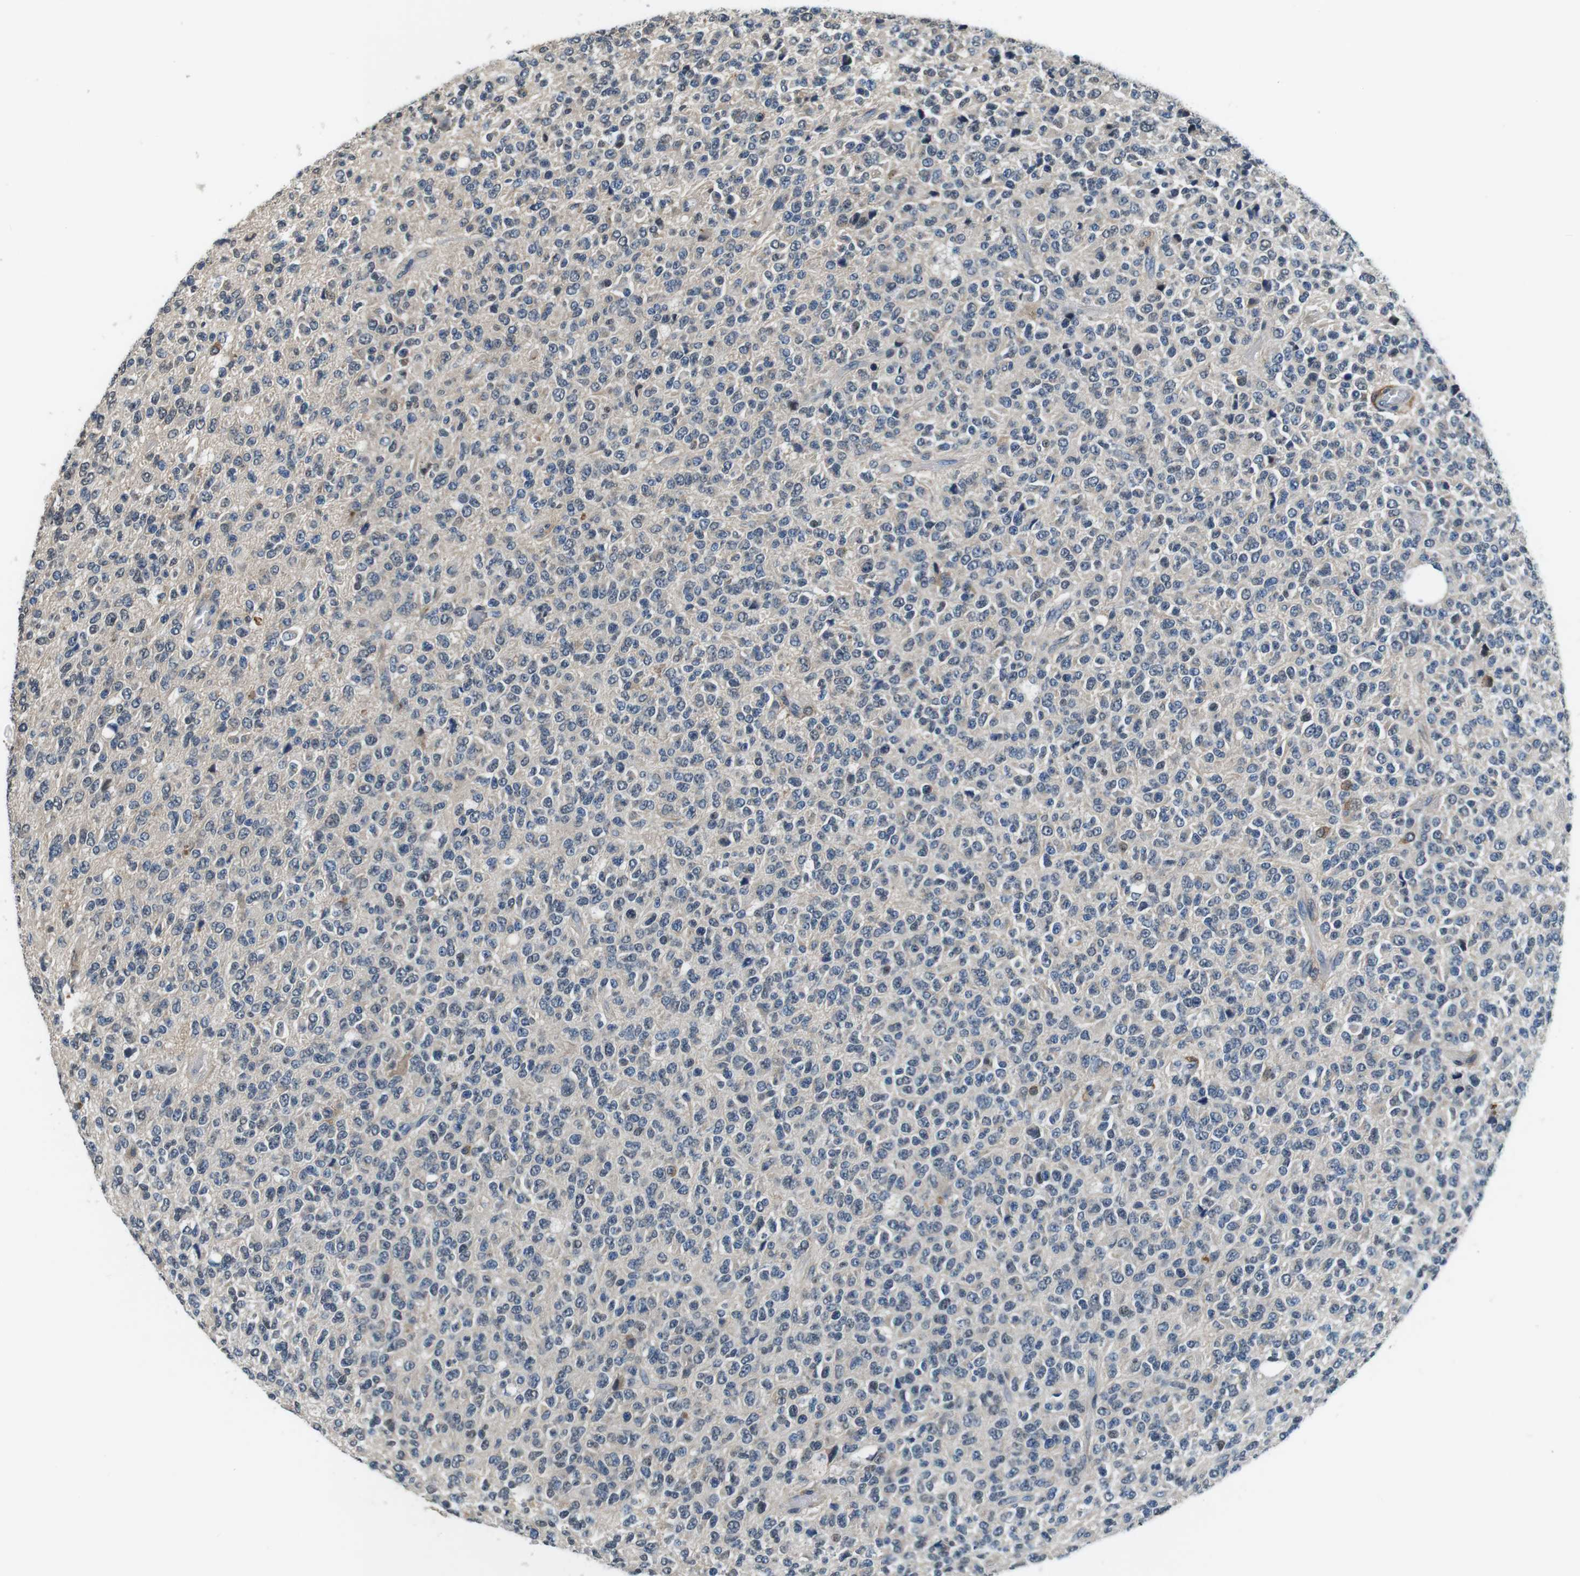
{"staining": {"intensity": "moderate", "quantity": "<25%", "location": "cytoplasmic/membranous"}, "tissue": "glioma", "cell_type": "Tumor cells", "image_type": "cancer", "snomed": [{"axis": "morphology", "description": "Glioma, malignant, High grade"}, {"axis": "topography", "description": "pancreas cauda"}], "caption": "Tumor cells demonstrate low levels of moderate cytoplasmic/membranous staining in approximately <25% of cells in glioma. (IHC, brightfield microscopy, high magnification).", "gene": "CD163L1", "patient": {"sex": "male", "age": 60}}